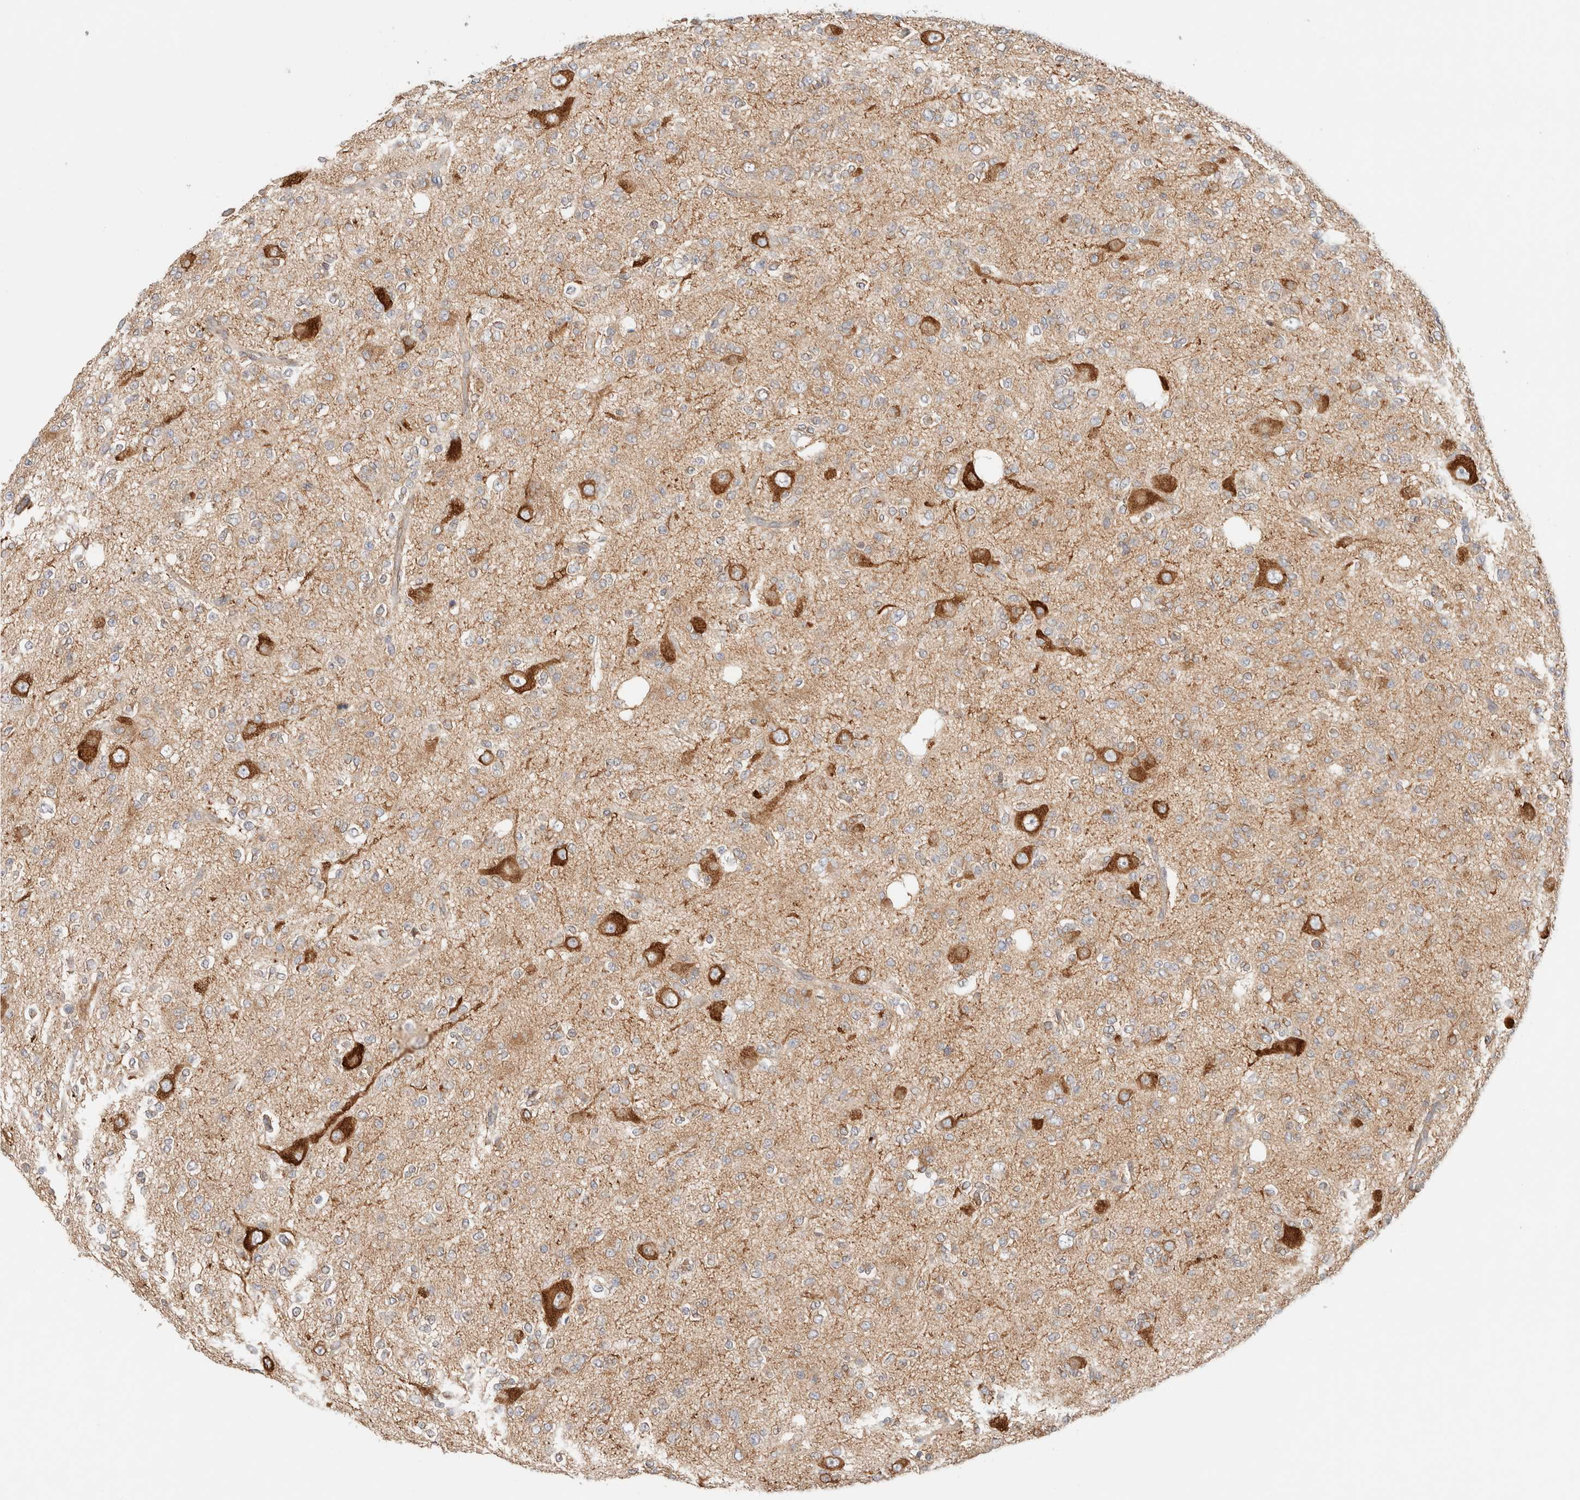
{"staining": {"intensity": "moderate", "quantity": "25%-75%", "location": "cytoplasmic/membranous"}, "tissue": "glioma", "cell_type": "Tumor cells", "image_type": "cancer", "snomed": [{"axis": "morphology", "description": "Glioma, malignant, Low grade"}, {"axis": "topography", "description": "Brain"}], "caption": "Glioma was stained to show a protein in brown. There is medium levels of moderate cytoplasmic/membranous staining in about 25%-75% of tumor cells.", "gene": "RRP15", "patient": {"sex": "male", "age": 38}}